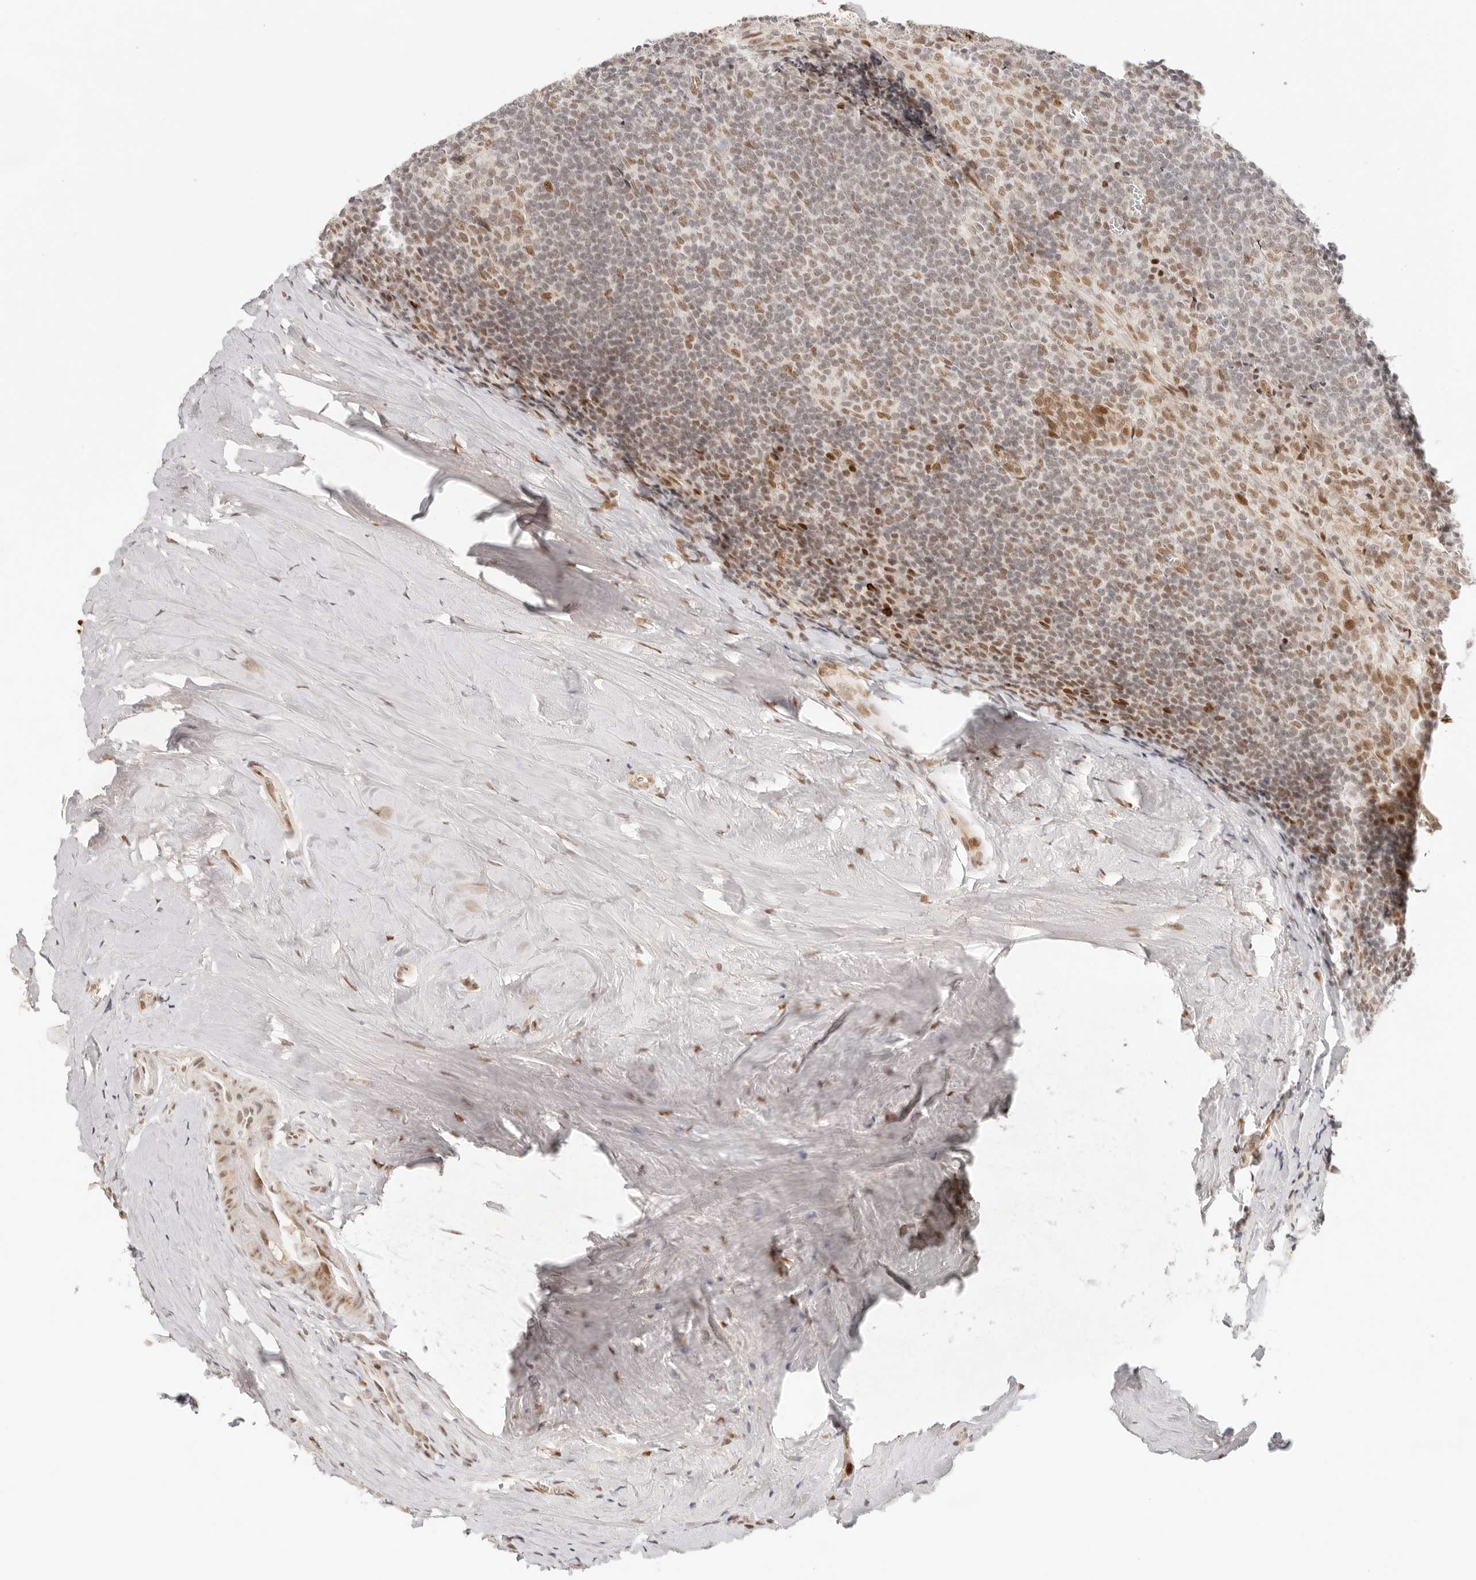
{"staining": {"intensity": "moderate", "quantity": "25%-75%", "location": "nuclear"}, "tissue": "tonsil", "cell_type": "Germinal center cells", "image_type": "normal", "snomed": [{"axis": "morphology", "description": "Normal tissue, NOS"}, {"axis": "topography", "description": "Tonsil"}], "caption": "Immunohistochemical staining of unremarkable human tonsil displays moderate nuclear protein positivity in approximately 25%-75% of germinal center cells.", "gene": "HOXC5", "patient": {"sex": "male", "age": 37}}